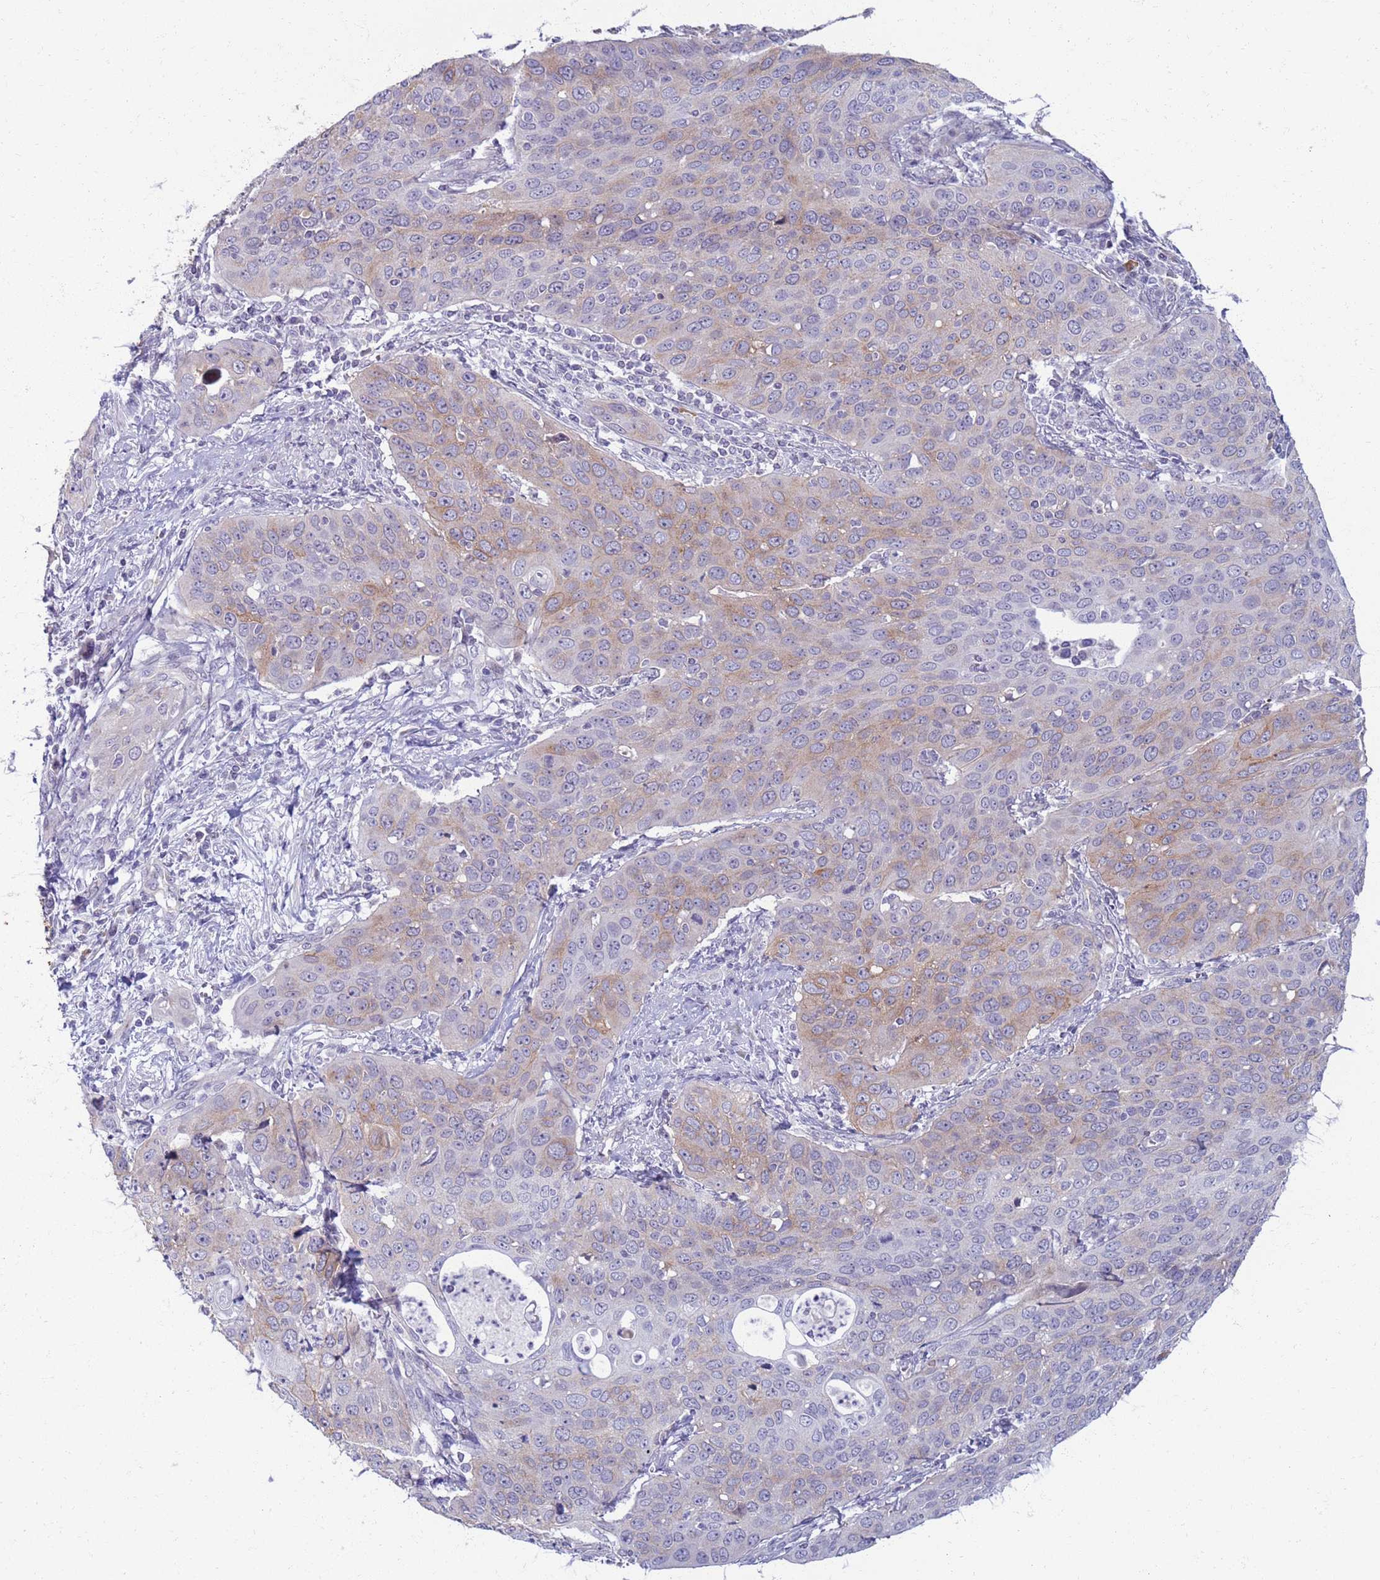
{"staining": {"intensity": "weak", "quantity": "<25%", "location": "cytoplasmic/membranous"}, "tissue": "cervical cancer", "cell_type": "Tumor cells", "image_type": "cancer", "snomed": [{"axis": "morphology", "description": "Squamous cell carcinoma, NOS"}, {"axis": "topography", "description": "Cervix"}], "caption": "This micrograph is of cervical cancer stained with immunohistochemistry to label a protein in brown with the nuclei are counter-stained blue. There is no expression in tumor cells.", "gene": "CLCA2", "patient": {"sex": "female", "age": 36}}